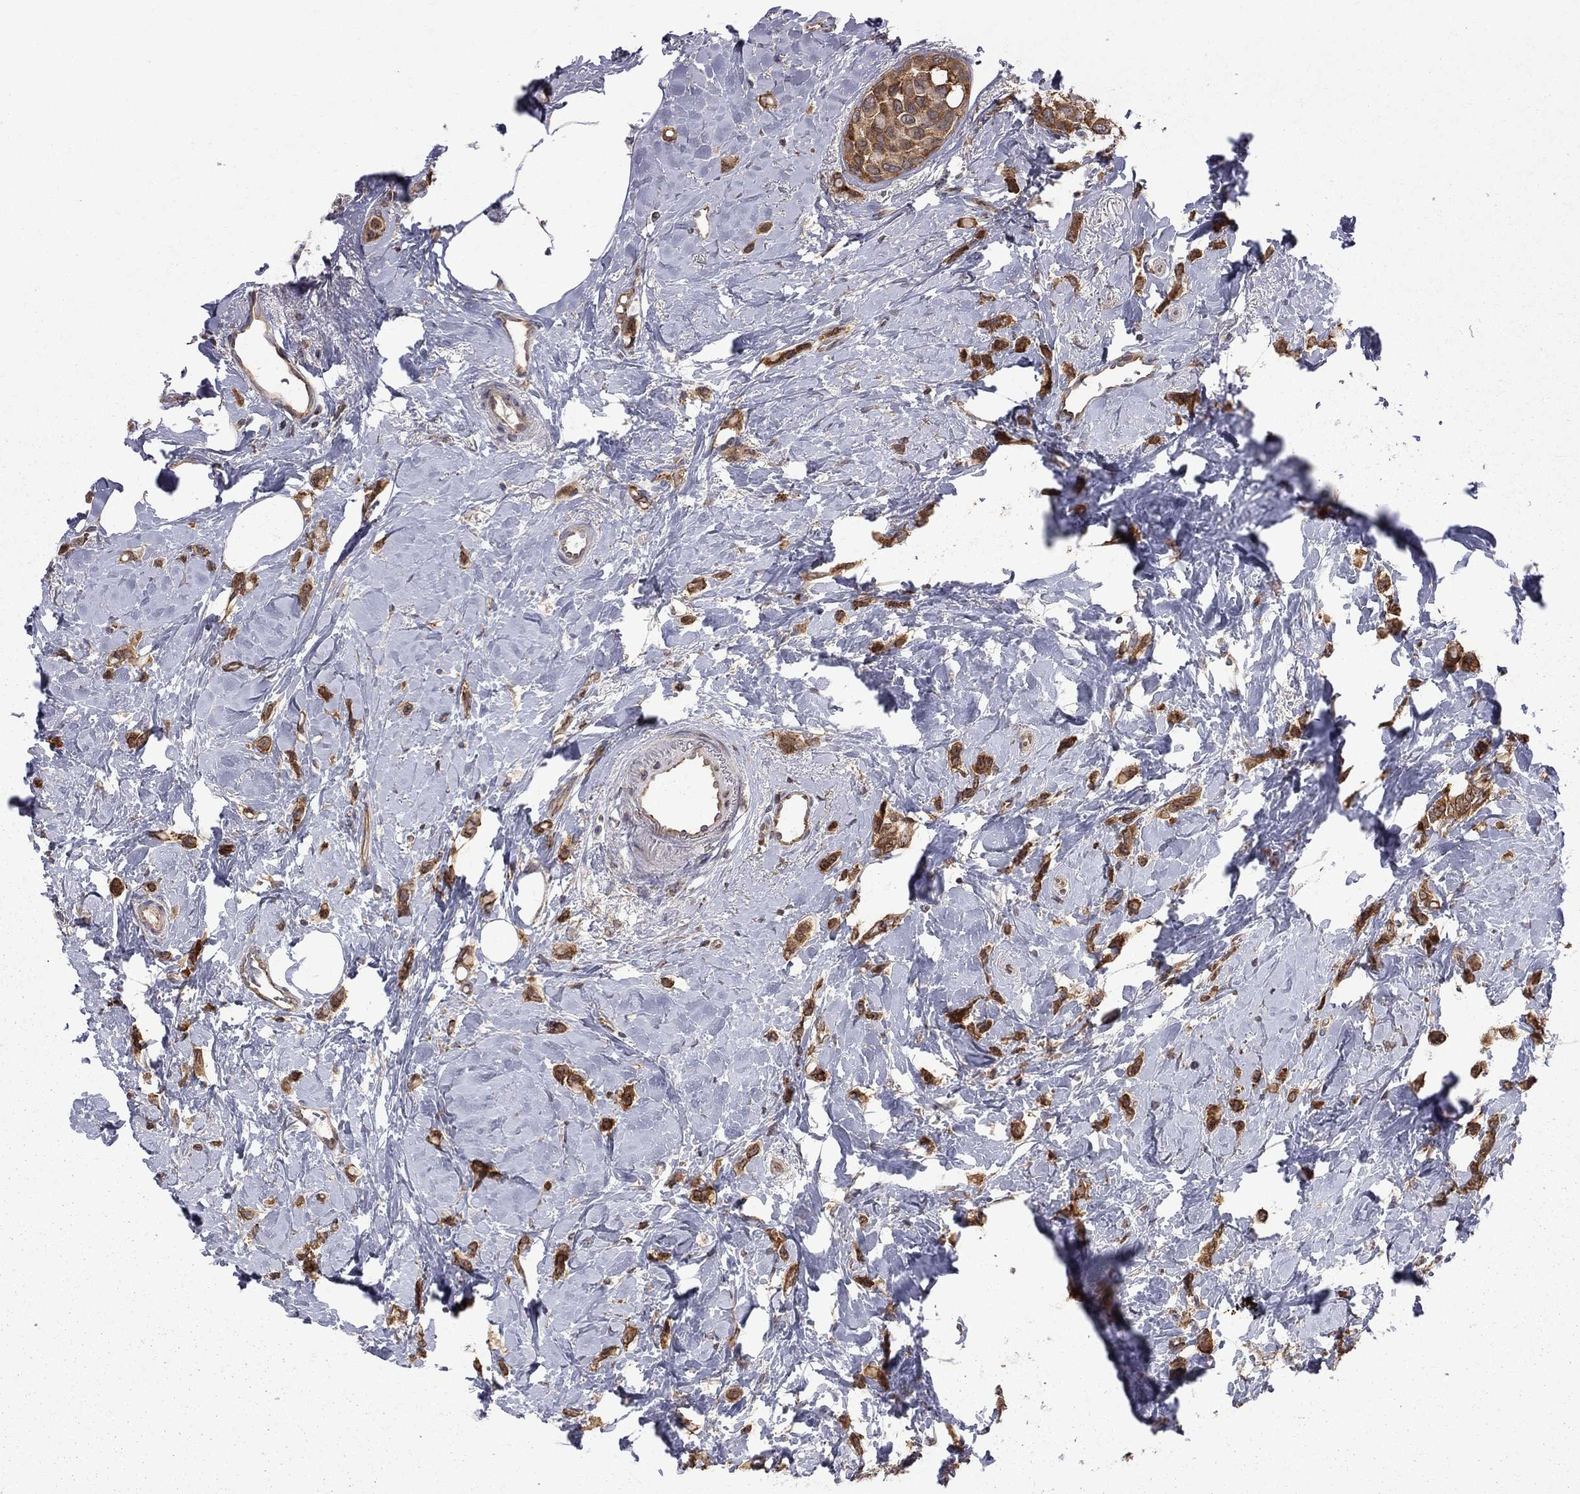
{"staining": {"intensity": "strong", "quantity": ">75%", "location": "cytoplasmic/membranous"}, "tissue": "breast cancer", "cell_type": "Tumor cells", "image_type": "cancer", "snomed": [{"axis": "morphology", "description": "Lobular carcinoma"}, {"axis": "topography", "description": "Breast"}], "caption": "Tumor cells exhibit high levels of strong cytoplasmic/membranous positivity in about >75% of cells in breast cancer (lobular carcinoma). Immunohistochemistry stains the protein of interest in brown and the nuclei are stained blue.", "gene": "NAA50", "patient": {"sex": "female", "age": 66}}